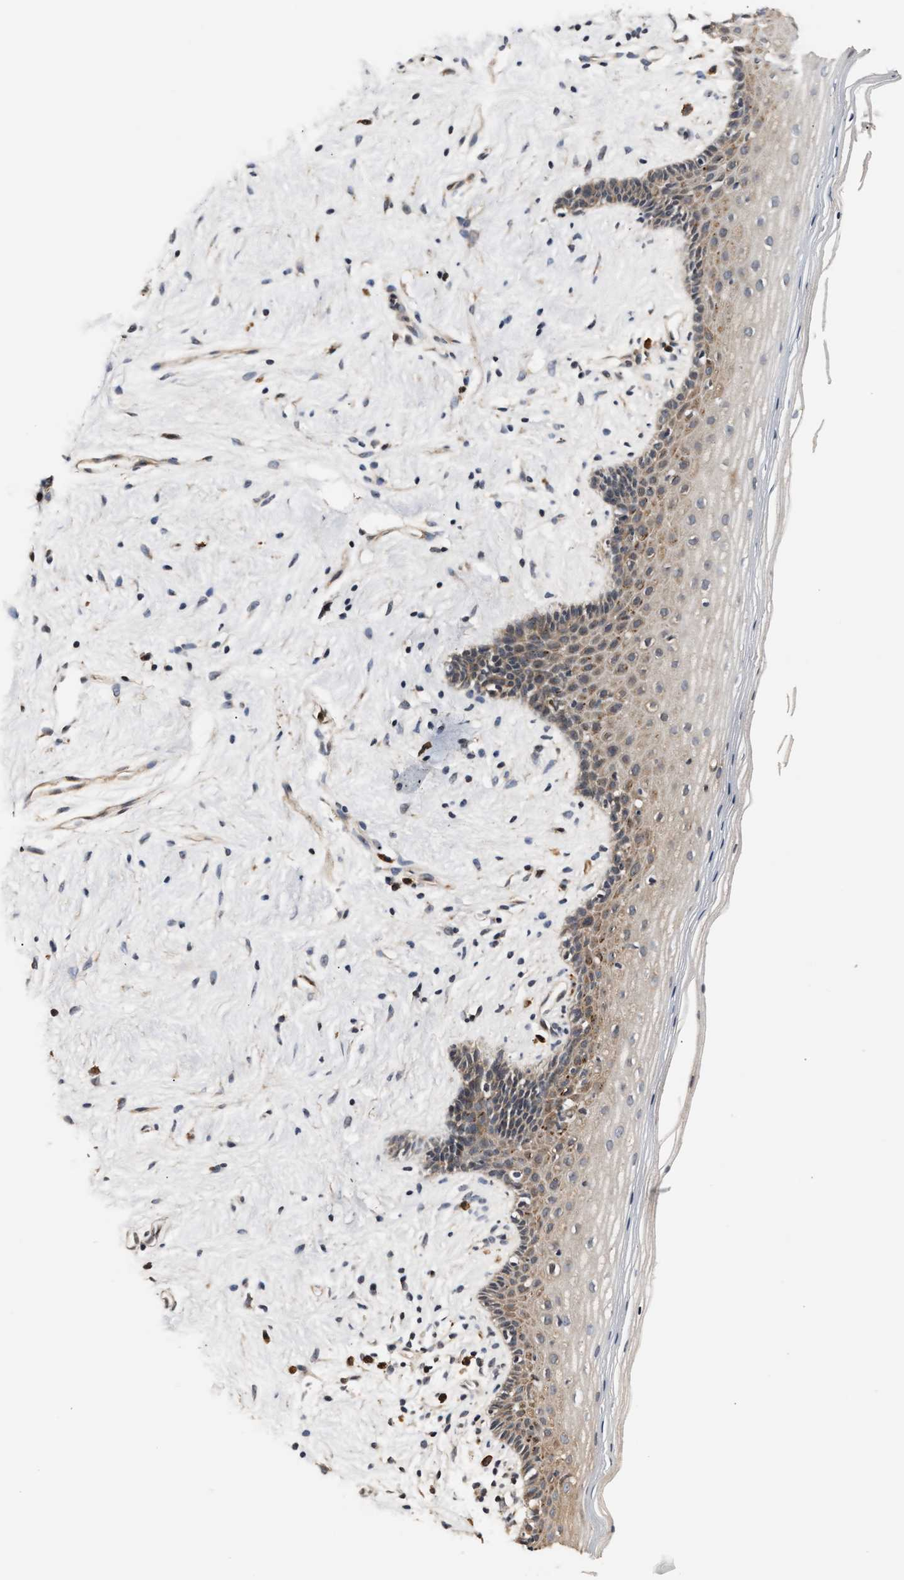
{"staining": {"intensity": "moderate", "quantity": "25%-75%", "location": "cytoplasmic/membranous"}, "tissue": "vagina", "cell_type": "Squamous epithelial cells", "image_type": "normal", "snomed": [{"axis": "morphology", "description": "Normal tissue, NOS"}, {"axis": "topography", "description": "Vagina"}], "caption": "Immunohistochemistry image of benign vagina: vagina stained using immunohistochemistry (IHC) exhibits medium levels of moderate protein expression localized specifically in the cytoplasmic/membranous of squamous epithelial cells, appearing as a cytoplasmic/membranous brown color.", "gene": "IMPDH2", "patient": {"sex": "female", "age": 44}}